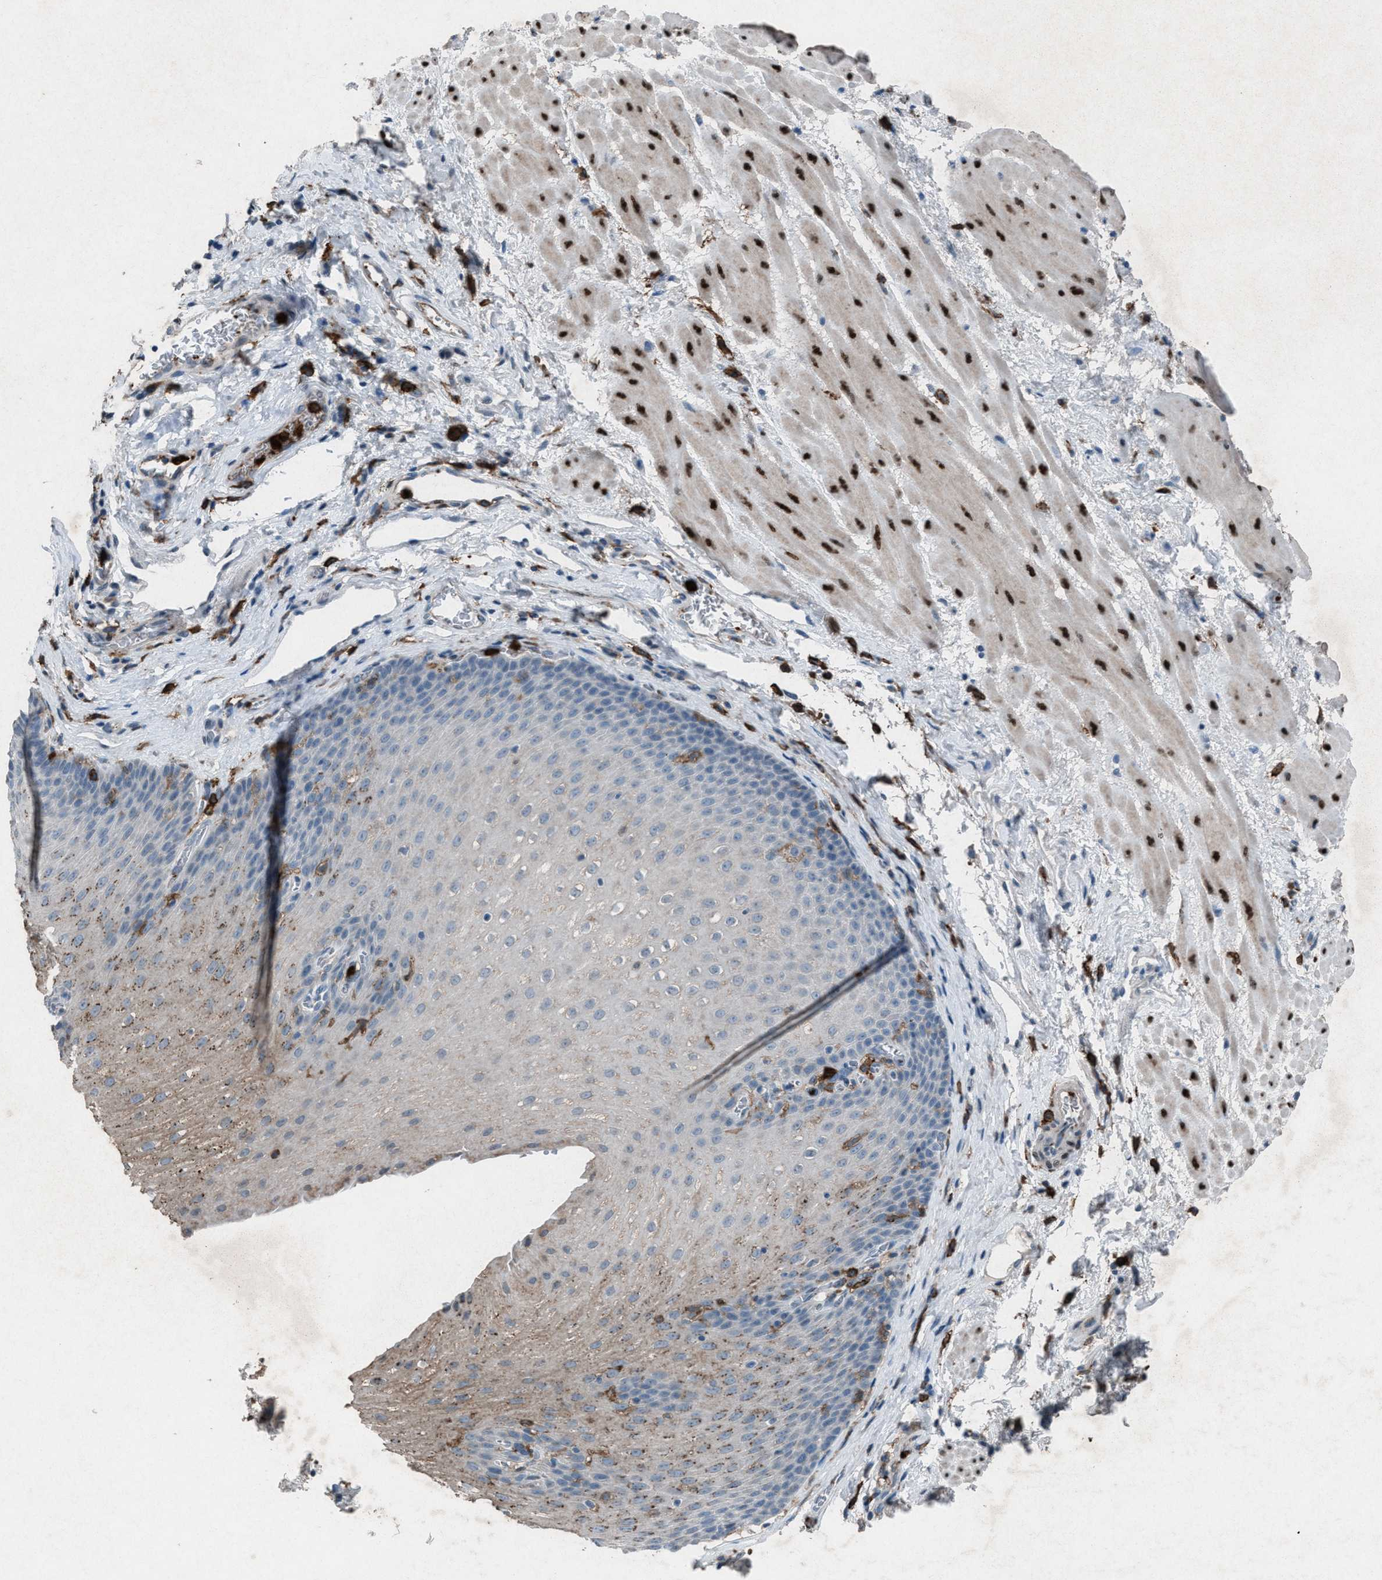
{"staining": {"intensity": "weak", "quantity": "<25%", "location": "cytoplasmic/membranous"}, "tissue": "esophagus", "cell_type": "Squamous epithelial cells", "image_type": "normal", "snomed": [{"axis": "morphology", "description": "Normal tissue, NOS"}, {"axis": "topography", "description": "Esophagus"}], "caption": "Human esophagus stained for a protein using IHC displays no staining in squamous epithelial cells.", "gene": "FCER1G", "patient": {"sex": "male", "age": 48}}